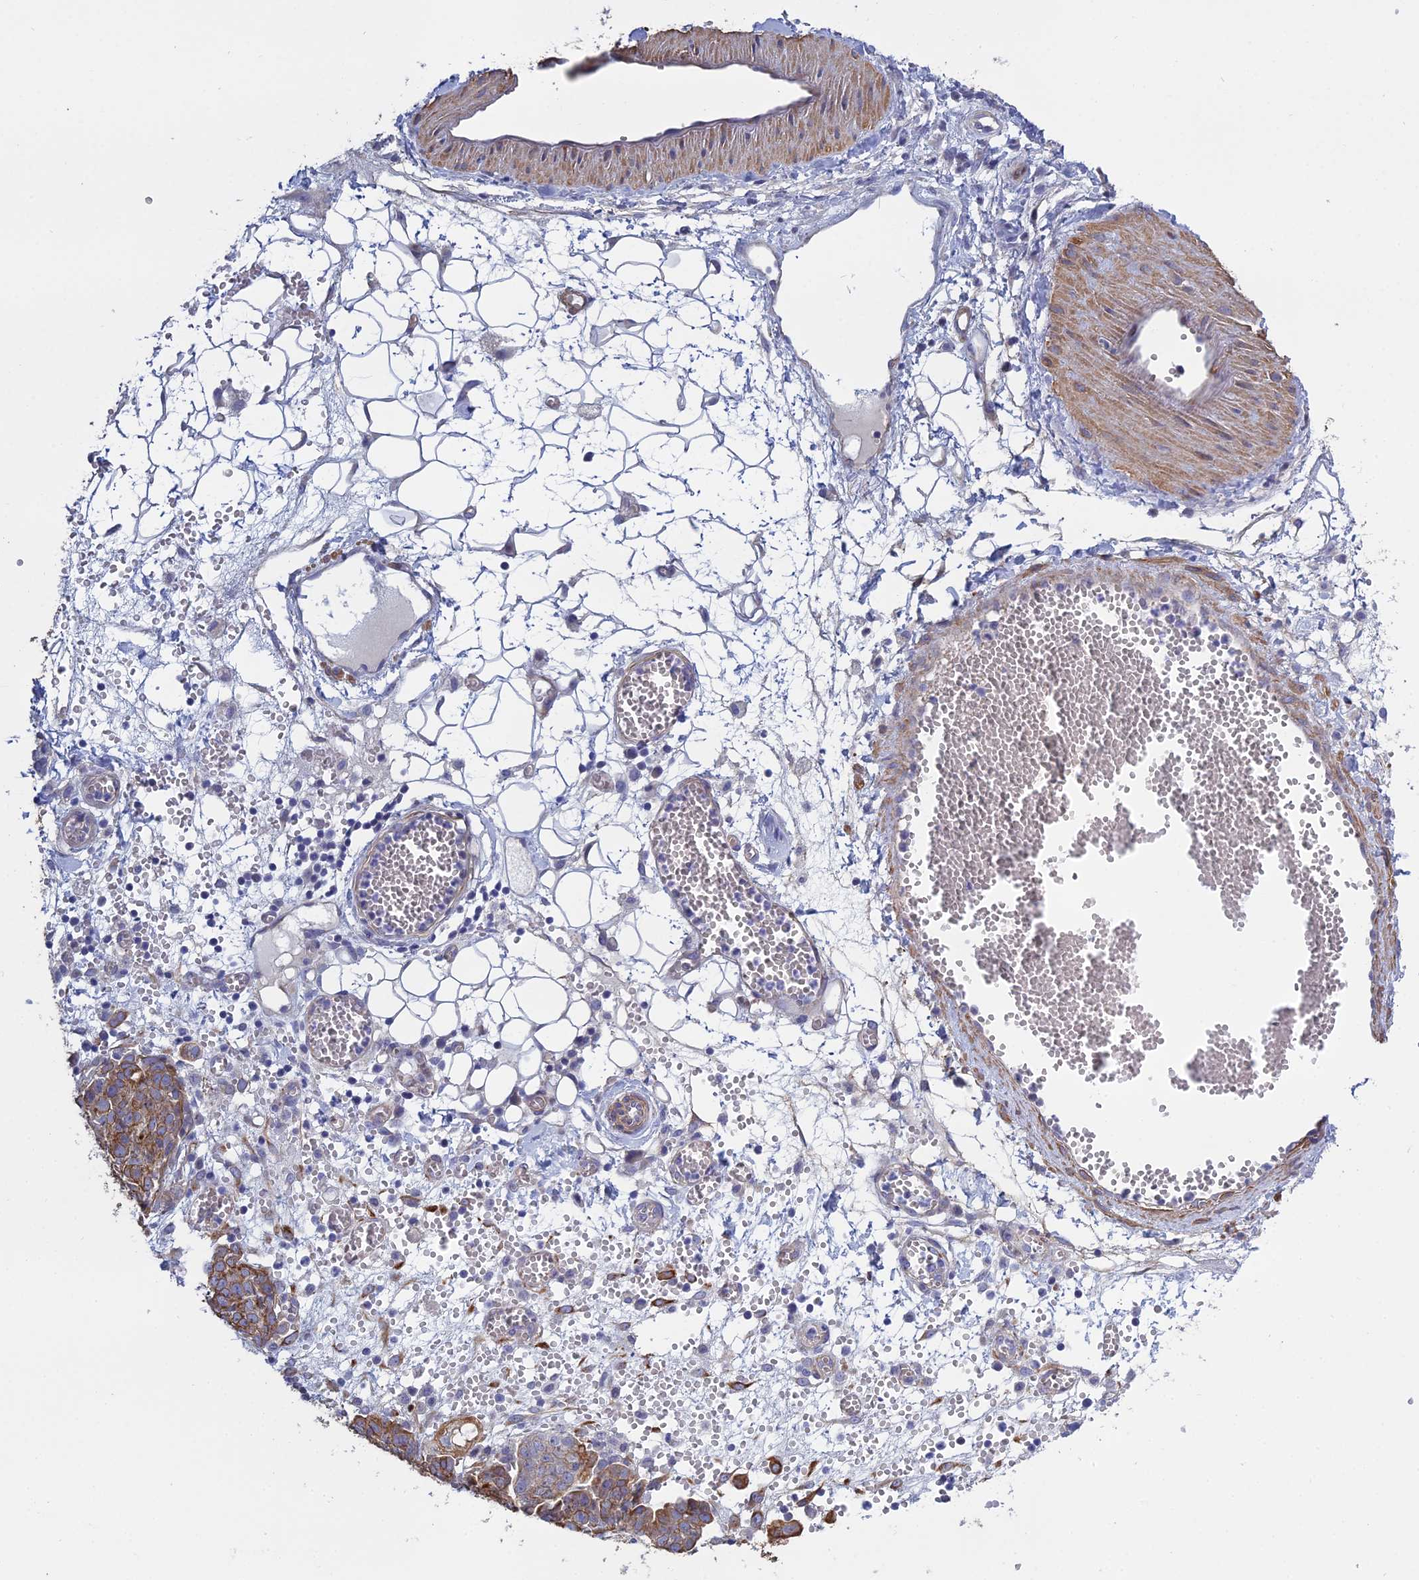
{"staining": {"intensity": "moderate", "quantity": ">75%", "location": "cytoplasmic/membranous"}, "tissue": "ovarian cancer", "cell_type": "Tumor cells", "image_type": "cancer", "snomed": [{"axis": "morphology", "description": "Cystadenocarcinoma, serous, NOS"}, {"axis": "topography", "description": "Soft tissue"}, {"axis": "topography", "description": "Ovary"}], "caption": "Ovarian cancer stained for a protein (brown) shows moderate cytoplasmic/membranous positive expression in about >75% of tumor cells.", "gene": "LZTS2", "patient": {"sex": "female", "age": 57}}